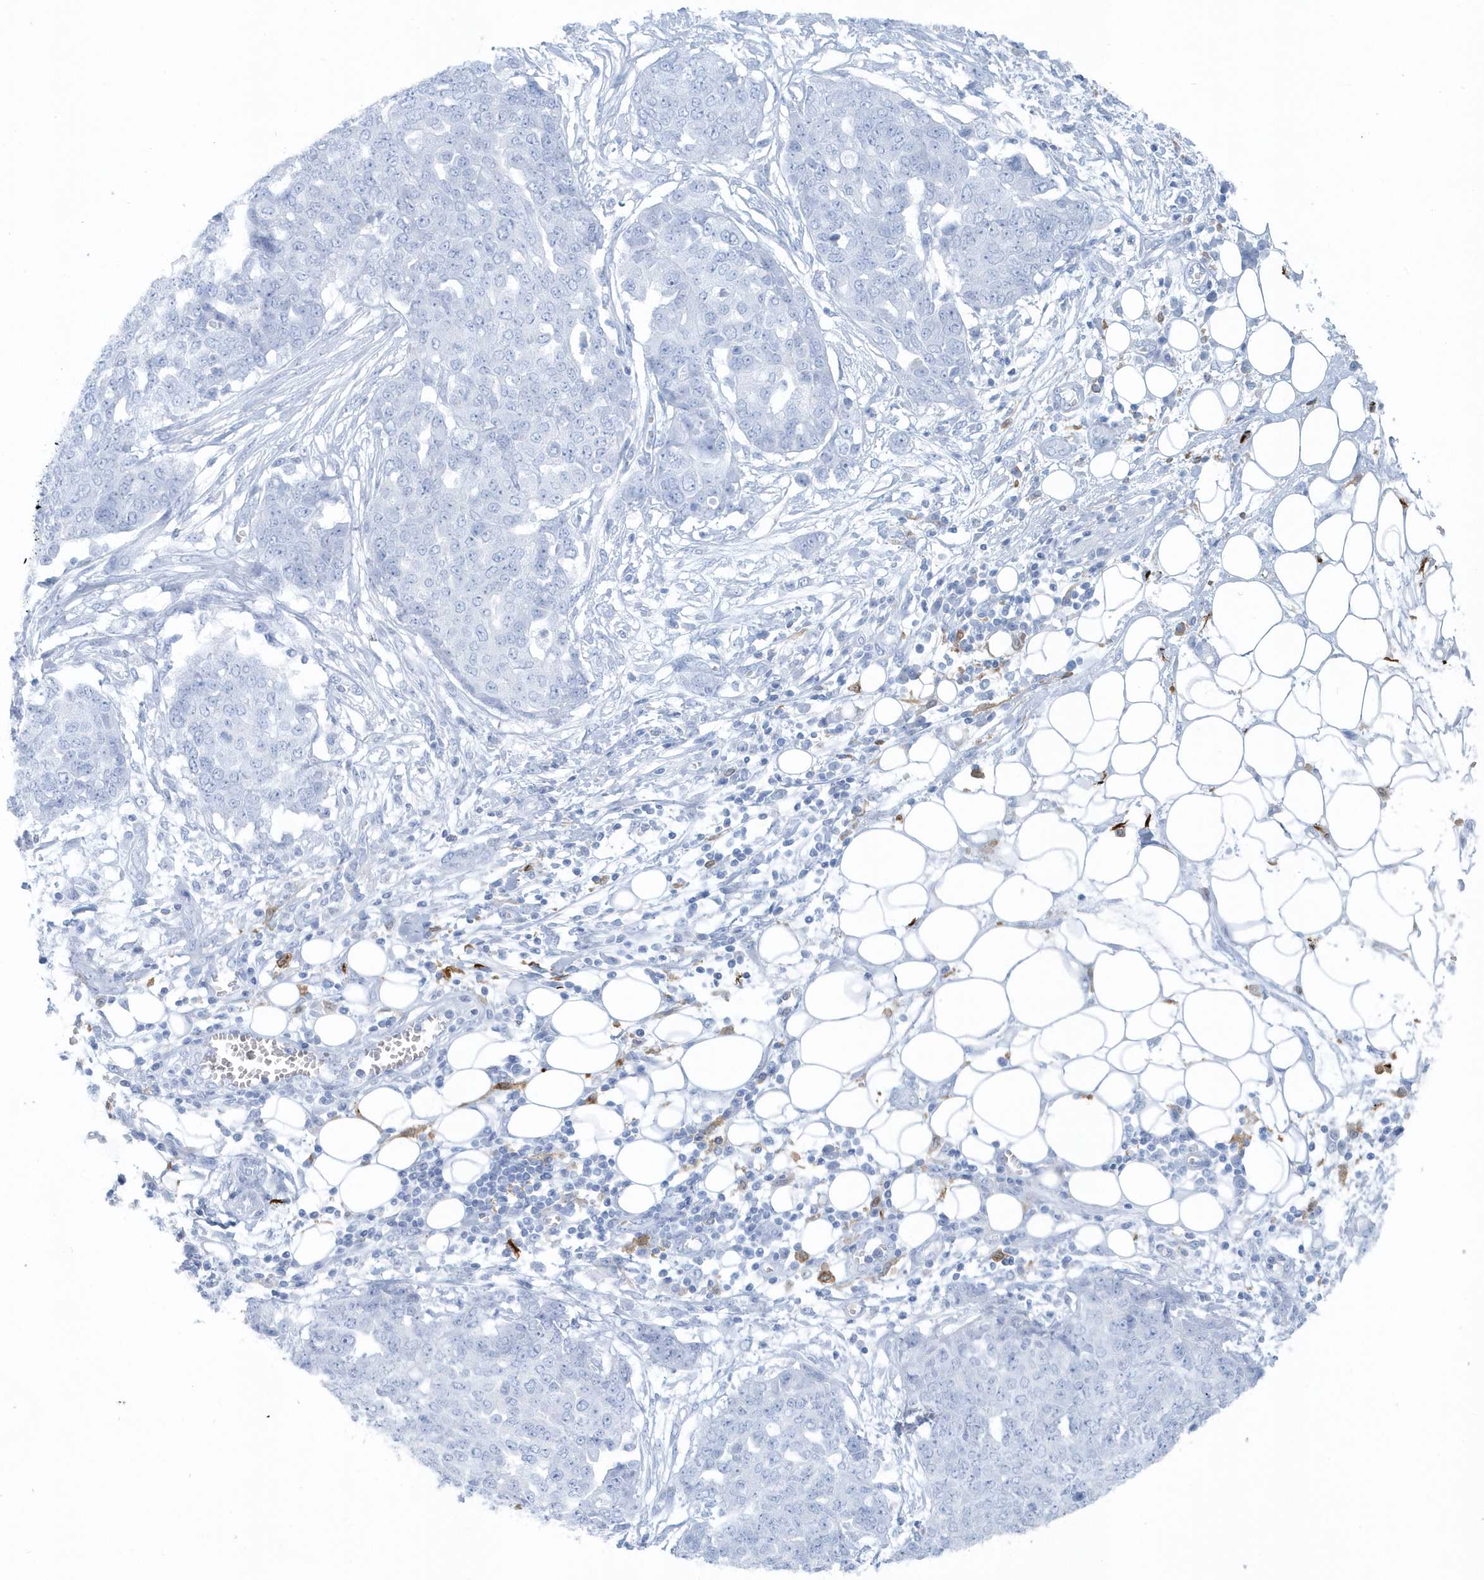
{"staining": {"intensity": "negative", "quantity": "none", "location": "none"}, "tissue": "ovarian cancer", "cell_type": "Tumor cells", "image_type": "cancer", "snomed": [{"axis": "morphology", "description": "Cystadenocarcinoma, serous, NOS"}, {"axis": "topography", "description": "Soft tissue"}, {"axis": "topography", "description": "Ovary"}], "caption": "Immunohistochemistry micrograph of neoplastic tissue: ovarian serous cystadenocarcinoma stained with DAB (3,3'-diaminobenzidine) displays no significant protein expression in tumor cells.", "gene": "FAM98A", "patient": {"sex": "female", "age": 57}}